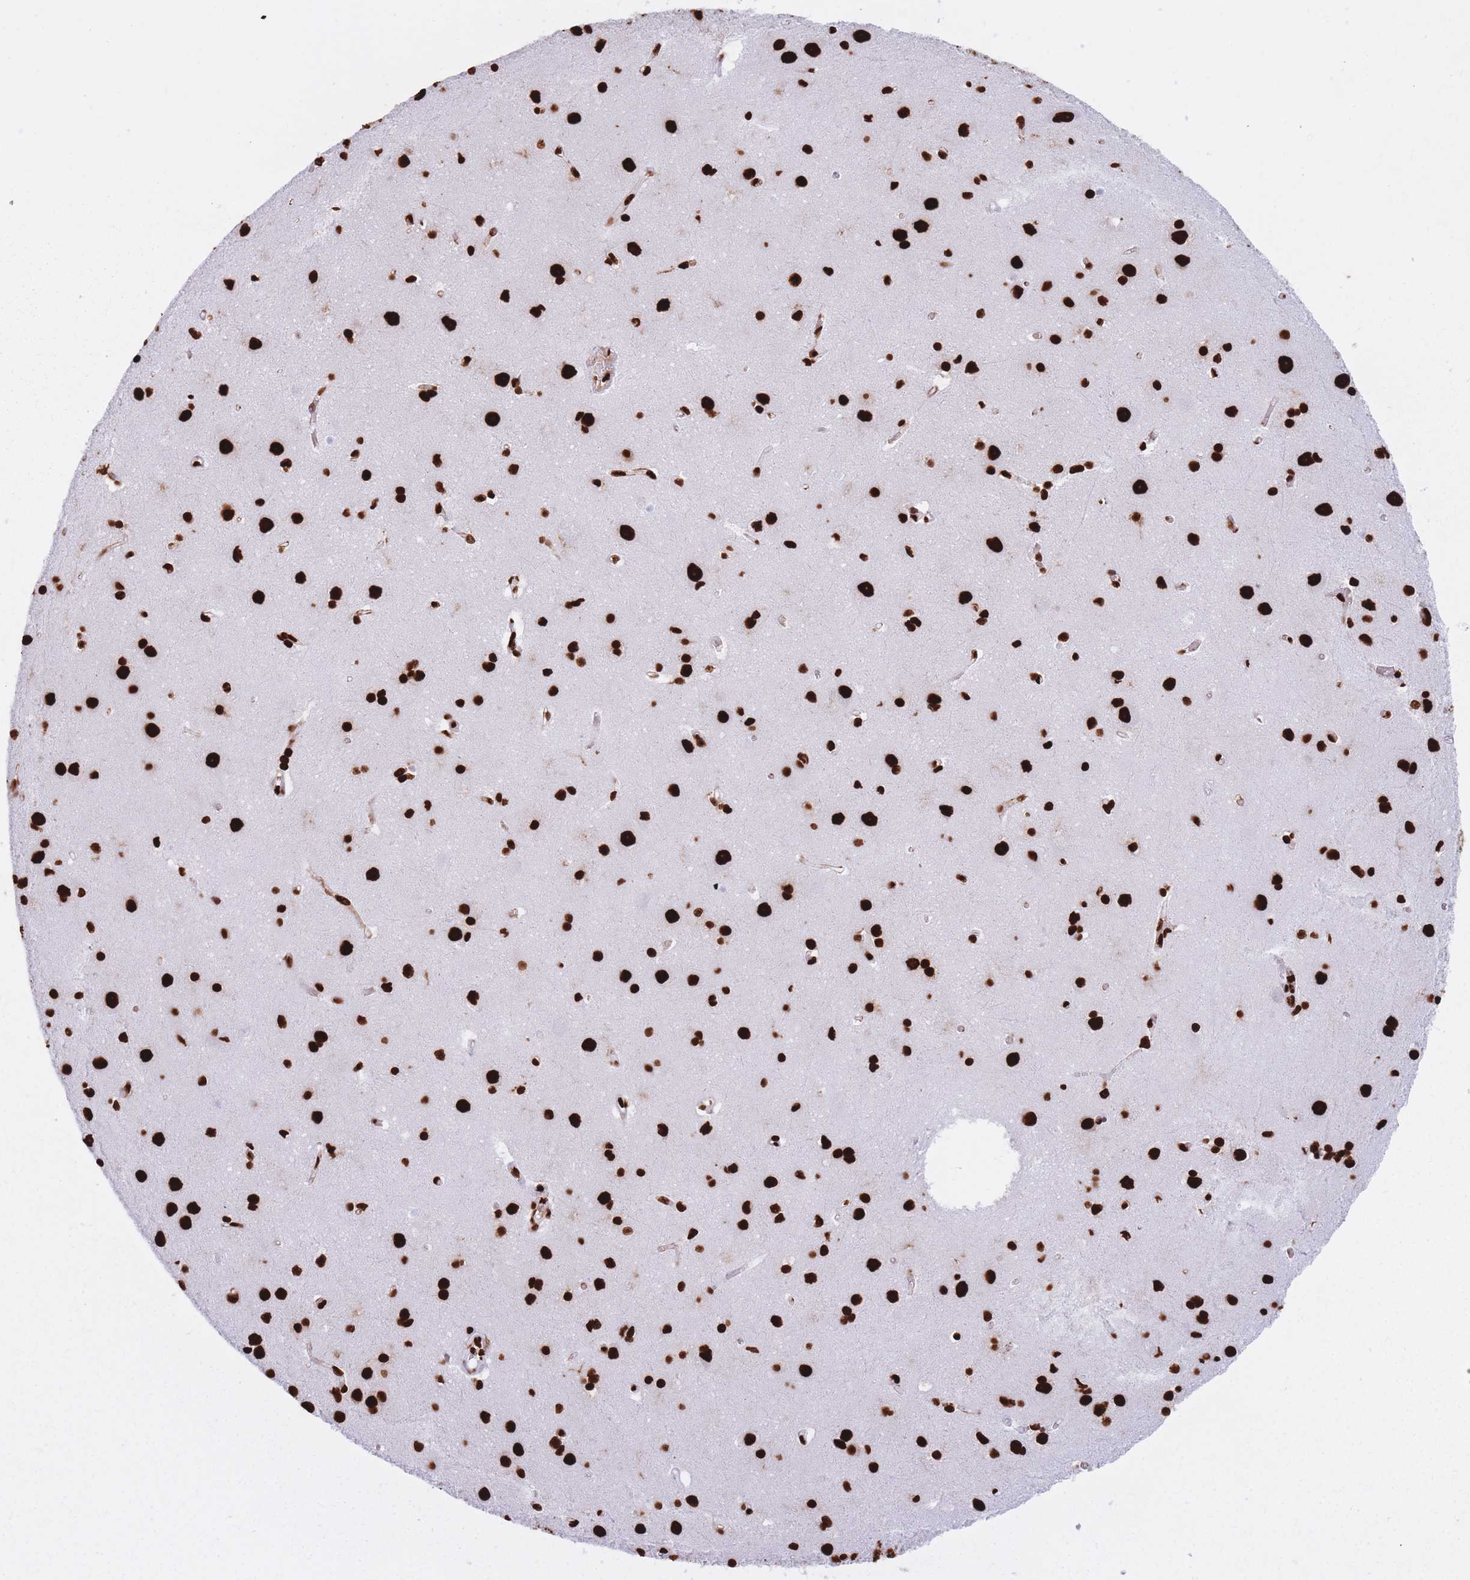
{"staining": {"intensity": "strong", "quantity": ">75%", "location": "nuclear"}, "tissue": "cerebral cortex", "cell_type": "Endothelial cells", "image_type": "normal", "snomed": [{"axis": "morphology", "description": "Normal tissue, NOS"}, {"axis": "topography", "description": "Cerebral cortex"}], "caption": "IHC of benign cerebral cortex demonstrates high levels of strong nuclear expression in approximately >75% of endothelial cells.", "gene": "HNRNPUL1", "patient": {"sex": "male", "age": 37}}